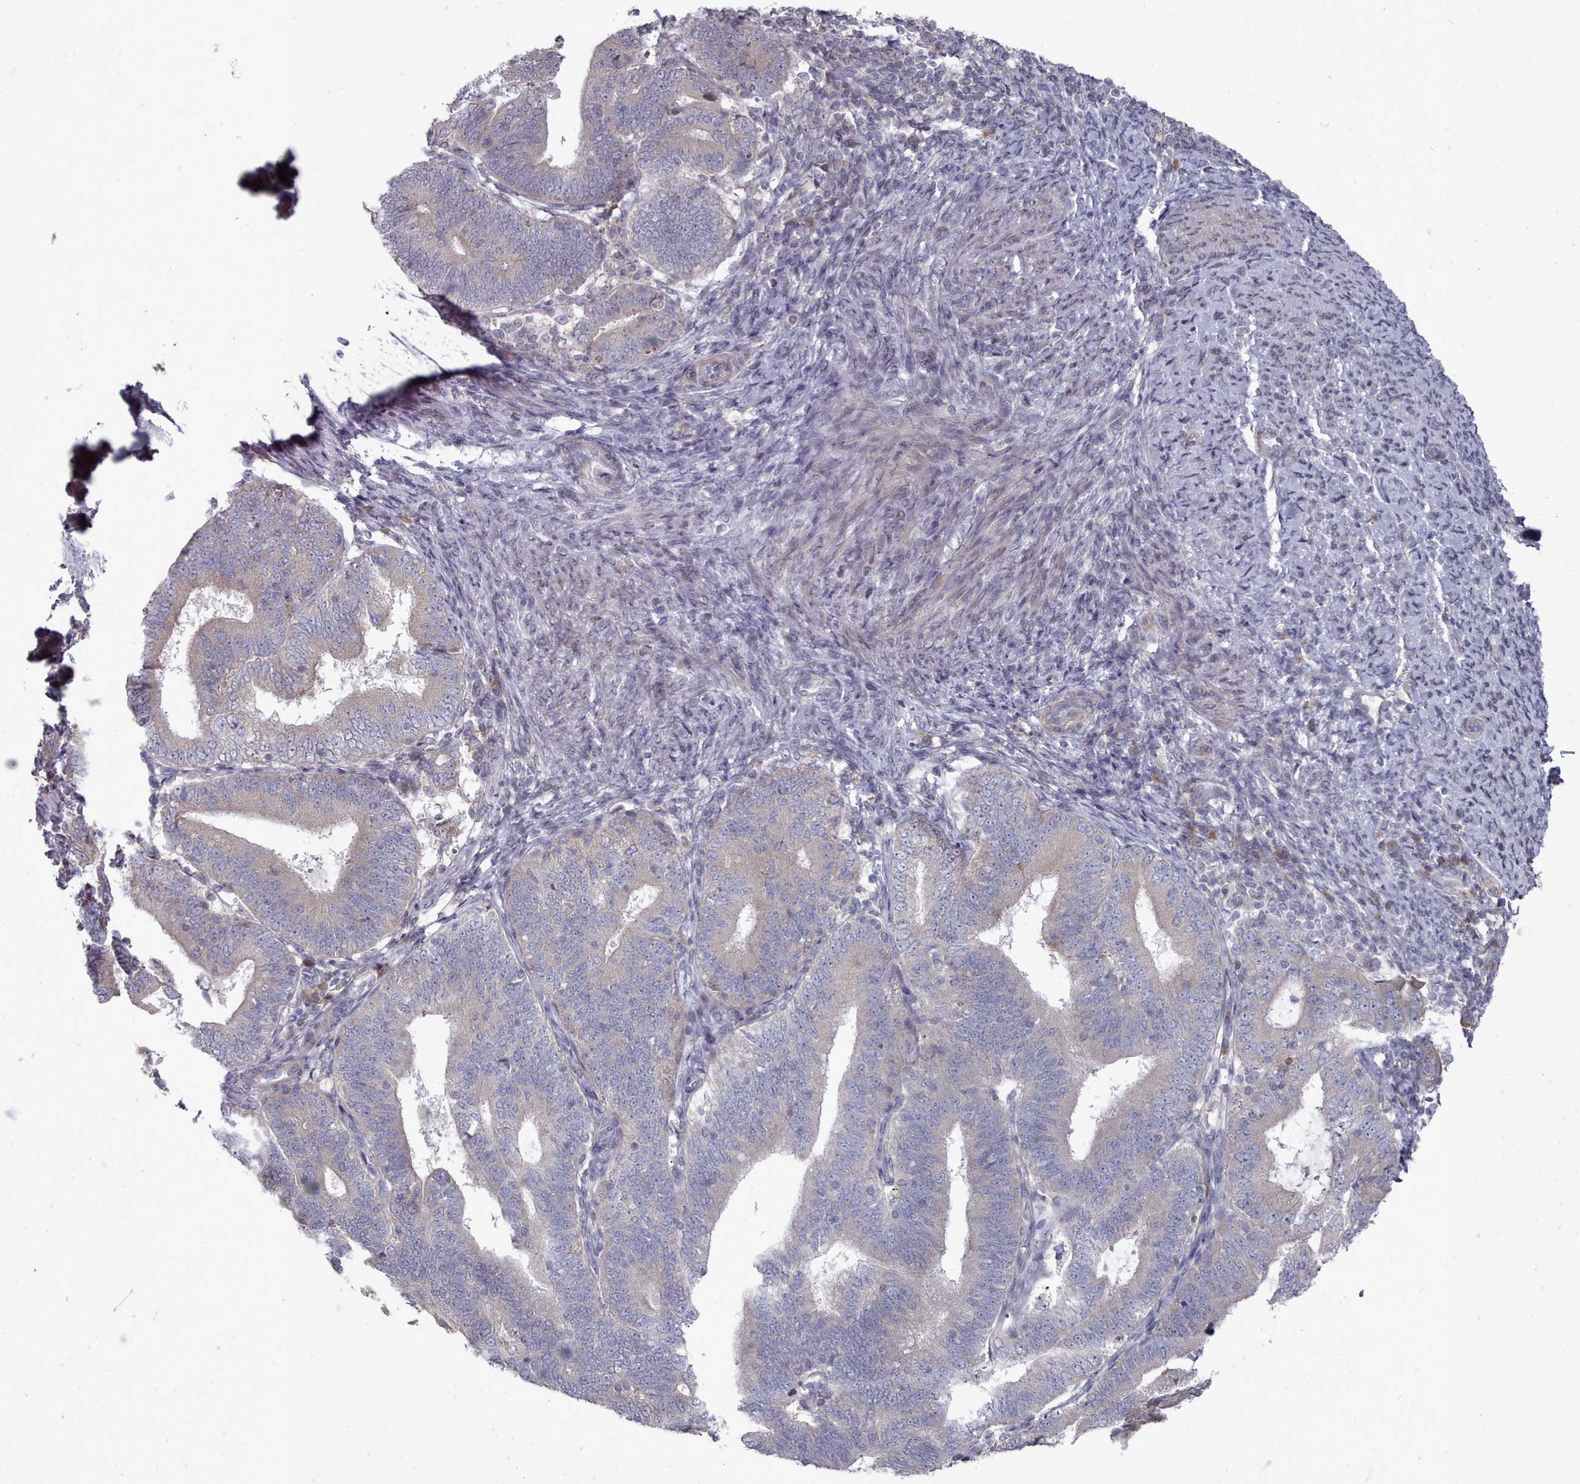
{"staining": {"intensity": "negative", "quantity": "none", "location": "none"}, "tissue": "endometrial cancer", "cell_type": "Tumor cells", "image_type": "cancer", "snomed": [{"axis": "morphology", "description": "Adenocarcinoma, NOS"}, {"axis": "topography", "description": "Endometrium"}], "caption": "High magnification brightfield microscopy of adenocarcinoma (endometrial) stained with DAB (brown) and counterstained with hematoxylin (blue): tumor cells show no significant positivity.", "gene": "ACKR3", "patient": {"sex": "female", "age": 70}}